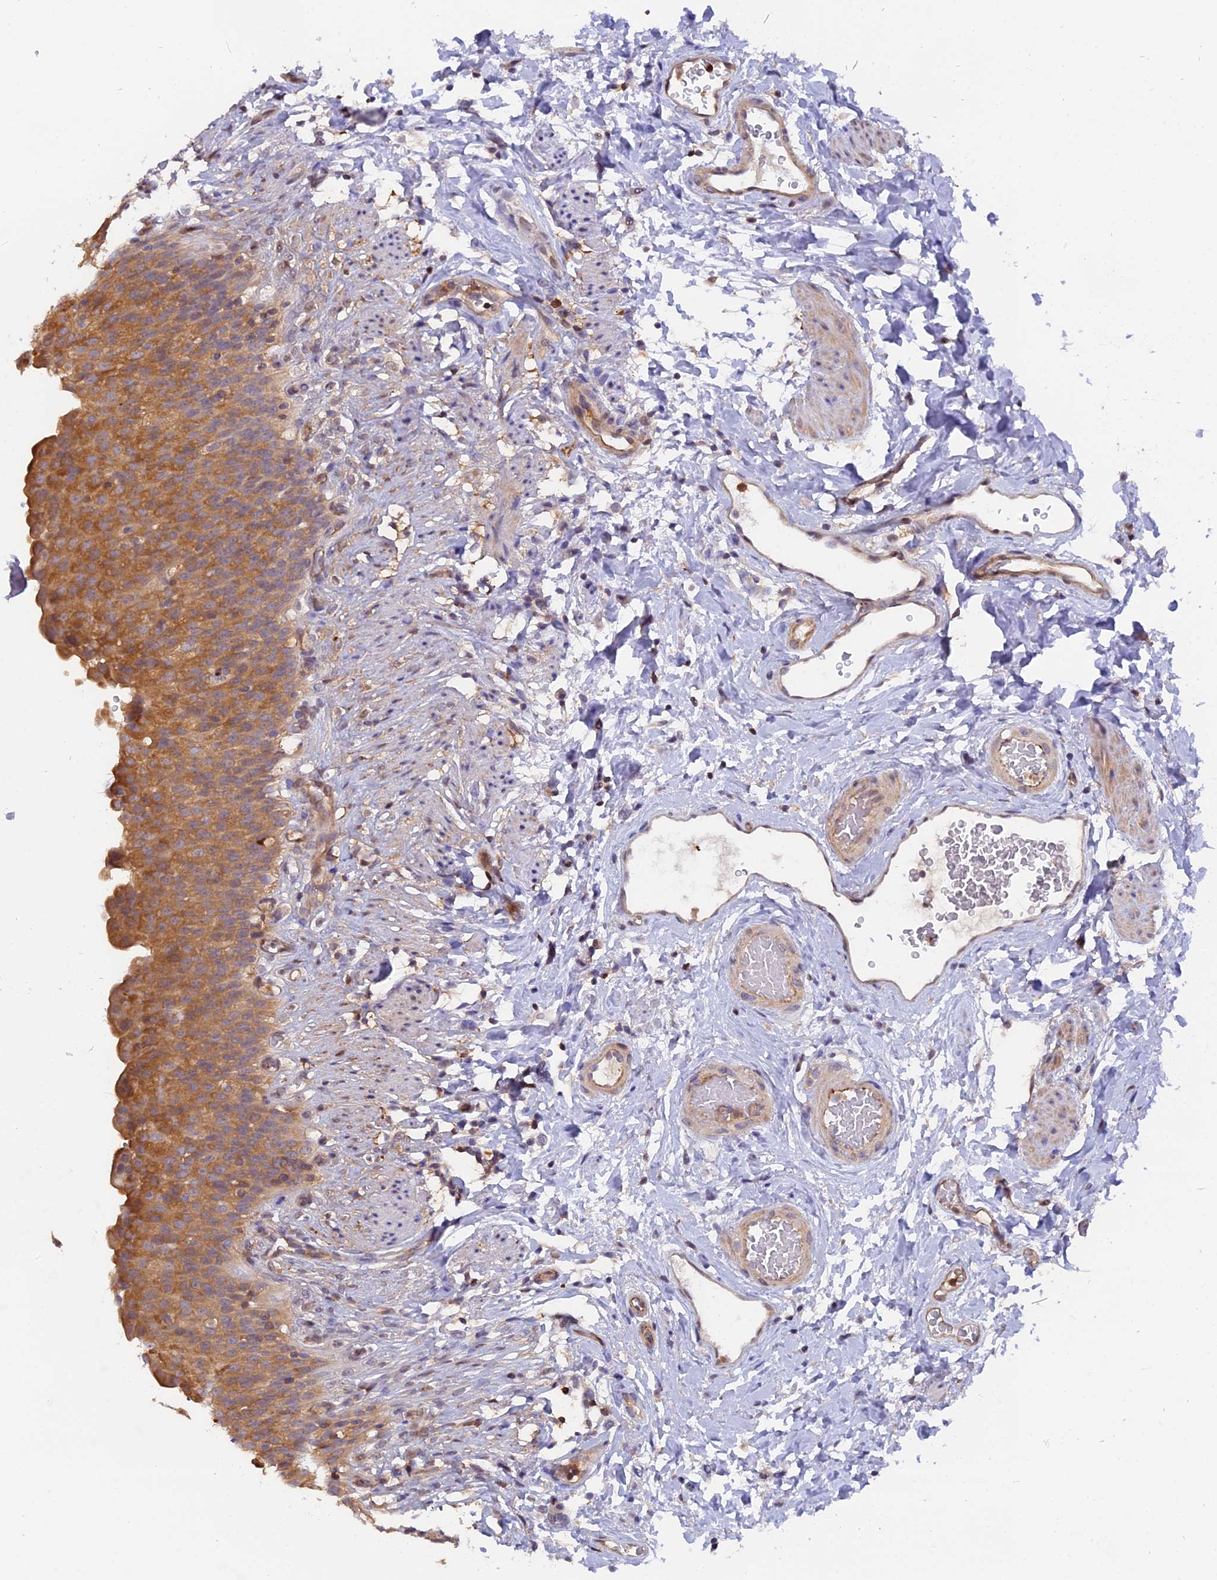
{"staining": {"intensity": "moderate", "quantity": "25%-75%", "location": "cytoplasmic/membranous,nuclear"}, "tissue": "urinary bladder", "cell_type": "Urothelial cells", "image_type": "normal", "snomed": [{"axis": "morphology", "description": "Normal tissue, NOS"}, {"axis": "topography", "description": "Urinary bladder"}], "caption": "Urothelial cells display medium levels of moderate cytoplasmic/membranous,nuclear positivity in approximately 25%-75% of cells in benign urinary bladder. (DAB = brown stain, brightfield microscopy at high magnification).", "gene": "FAM118B", "patient": {"sex": "female", "age": 79}}